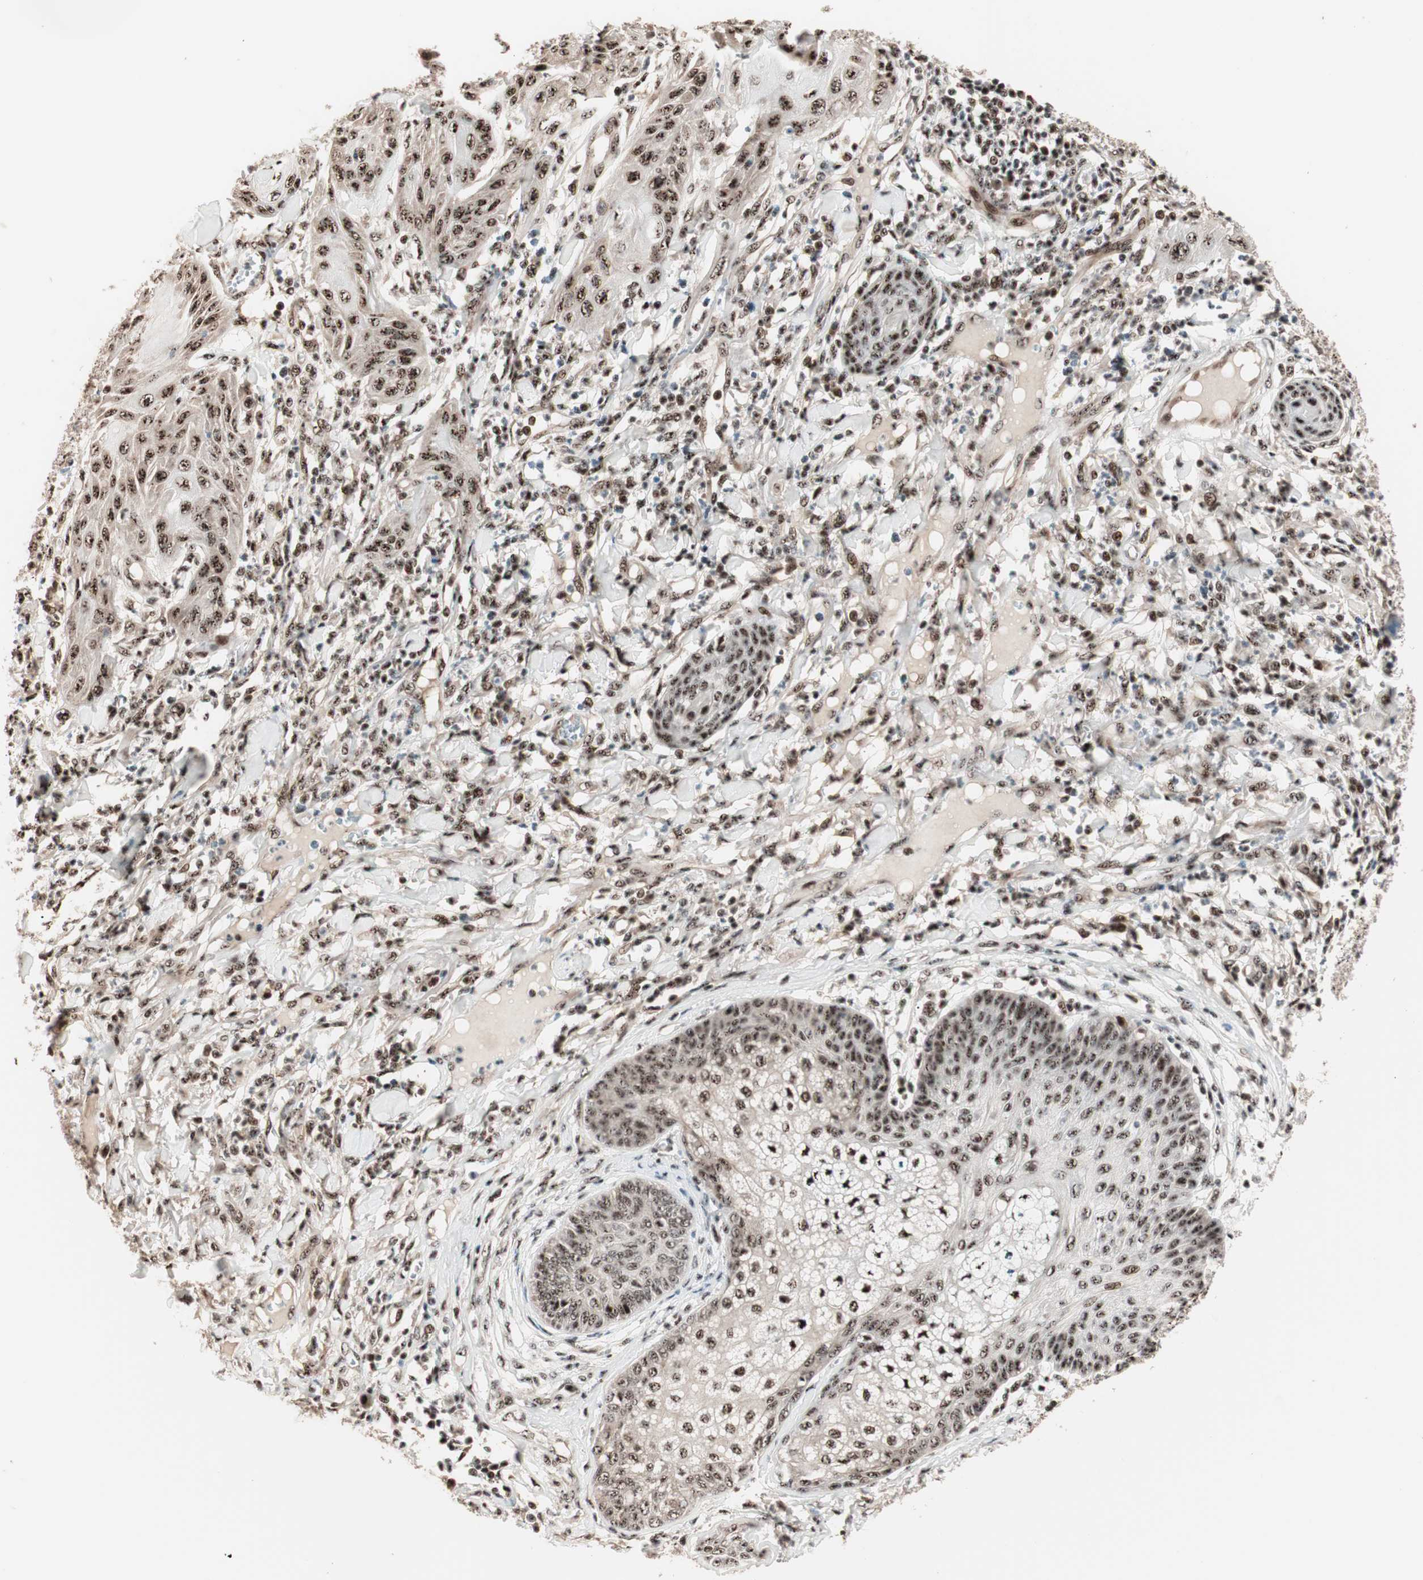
{"staining": {"intensity": "strong", "quantity": ">75%", "location": "nuclear"}, "tissue": "skin cancer", "cell_type": "Tumor cells", "image_type": "cancer", "snomed": [{"axis": "morphology", "description": "Squamous cell carcinoma, NOS"}, {"axis": "topography", "description": "Skin"}], "caption": "Immunohistochemistry staining of skin cancer, which reveals high levels of strong nuclear staining in approximately >75% of tumor cells indicating strong nuclear protein expression. The staining was performed using DAB (3,3'-diaminobenzidine) (brown) for protein detection and nuclei were counterstained in hematoxylin (blue).", "gene": "NR5A2", "patient": {"sex": "female", "age": 78}}